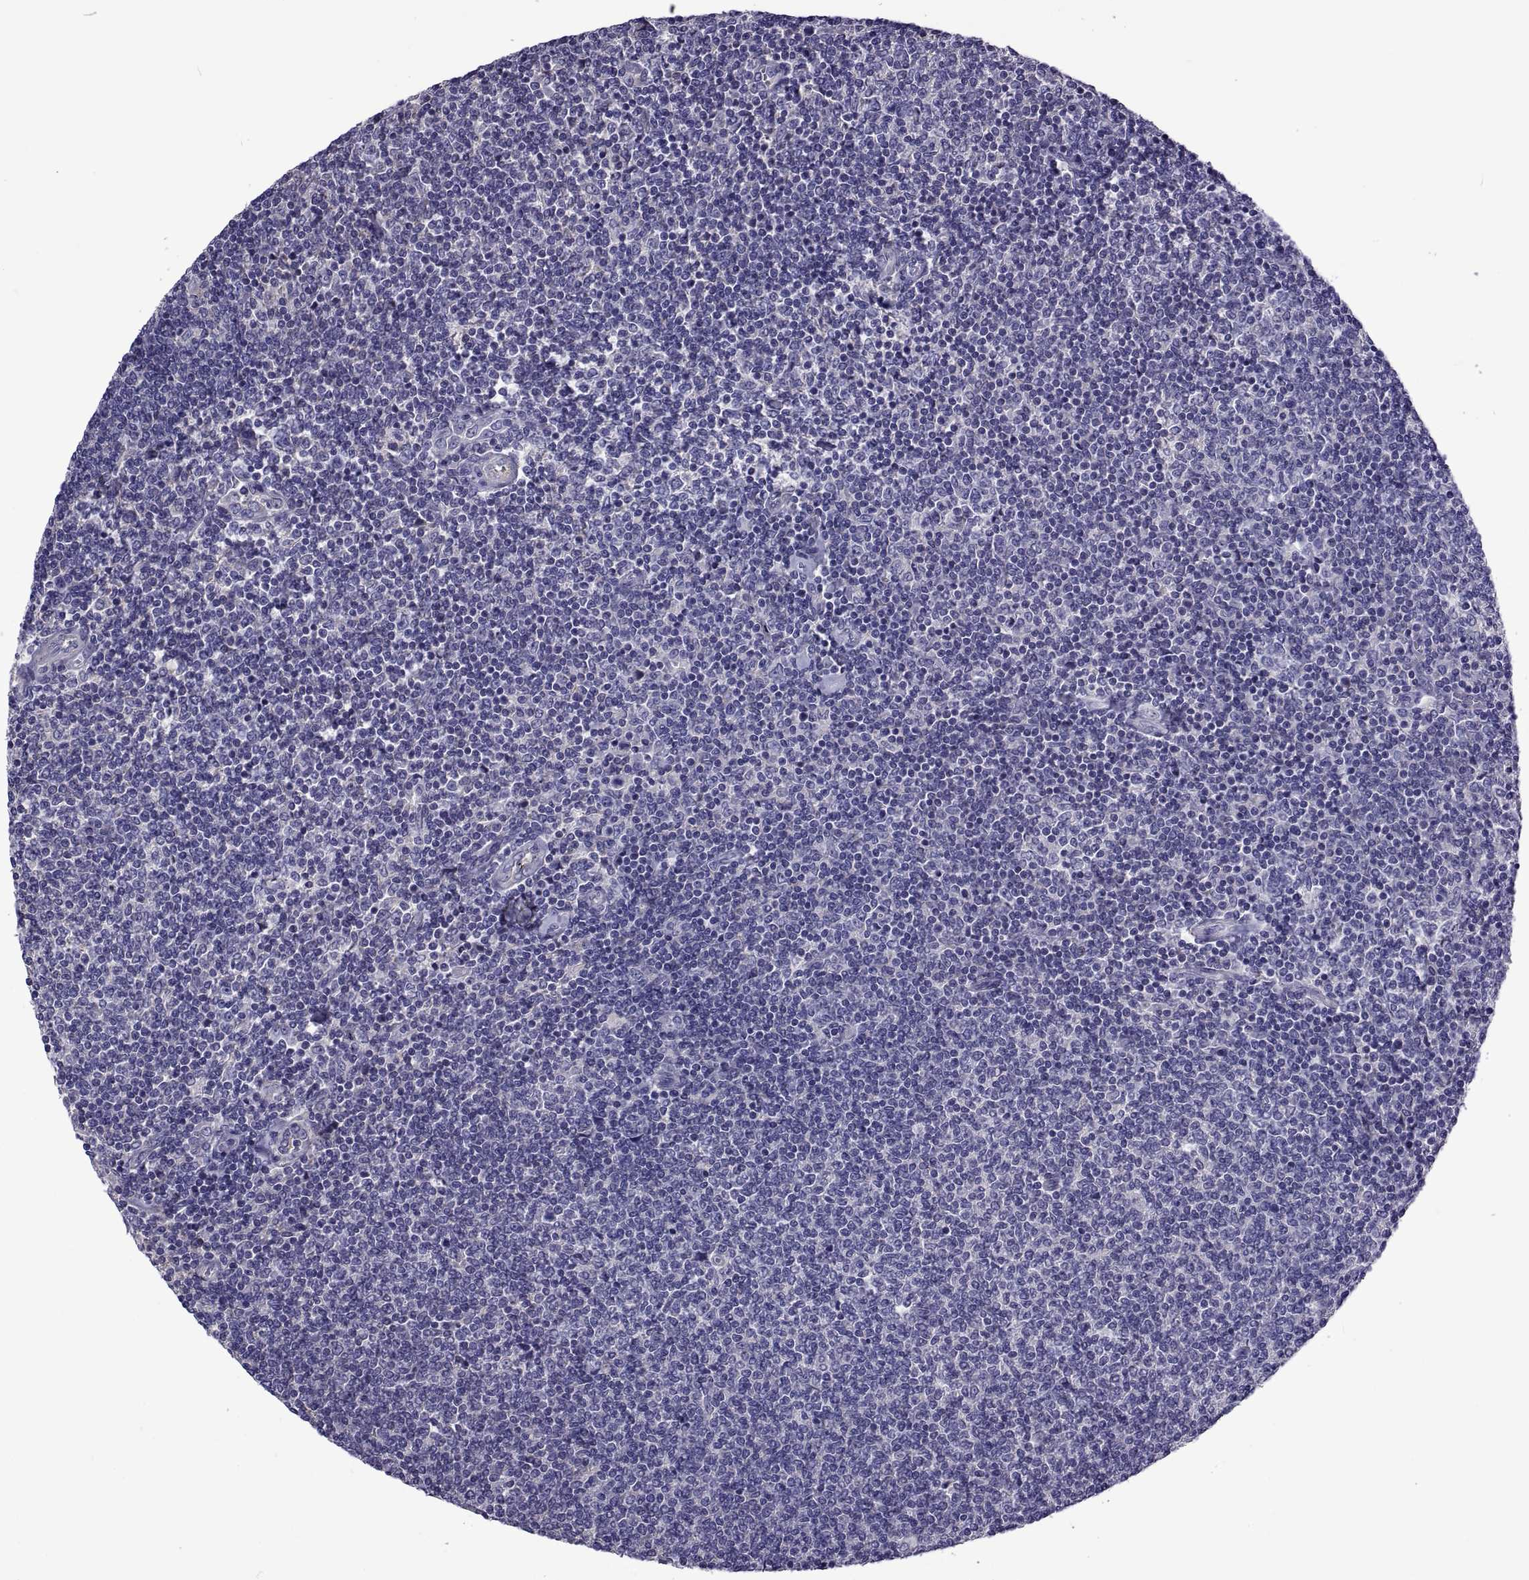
{"staining": {"intensity": "negative", "quantity": "none", "location": "none"}, "tissue": "lymphoma", "cell_type": "Tumor cells", "image_type": "cancer", "snomed": [{"axis": "morphology", "description": "Malignant lymphoma, non-Hodgkin's type, Low grade"}, {"axis": "topography", "description": "Lymph node"}], "caption": "Photomicrograph shows no protein positivity in tumor cells of lymphoma tissue.", "gene": "TMC3", "patient": {"sex": "male", "age": 52}}